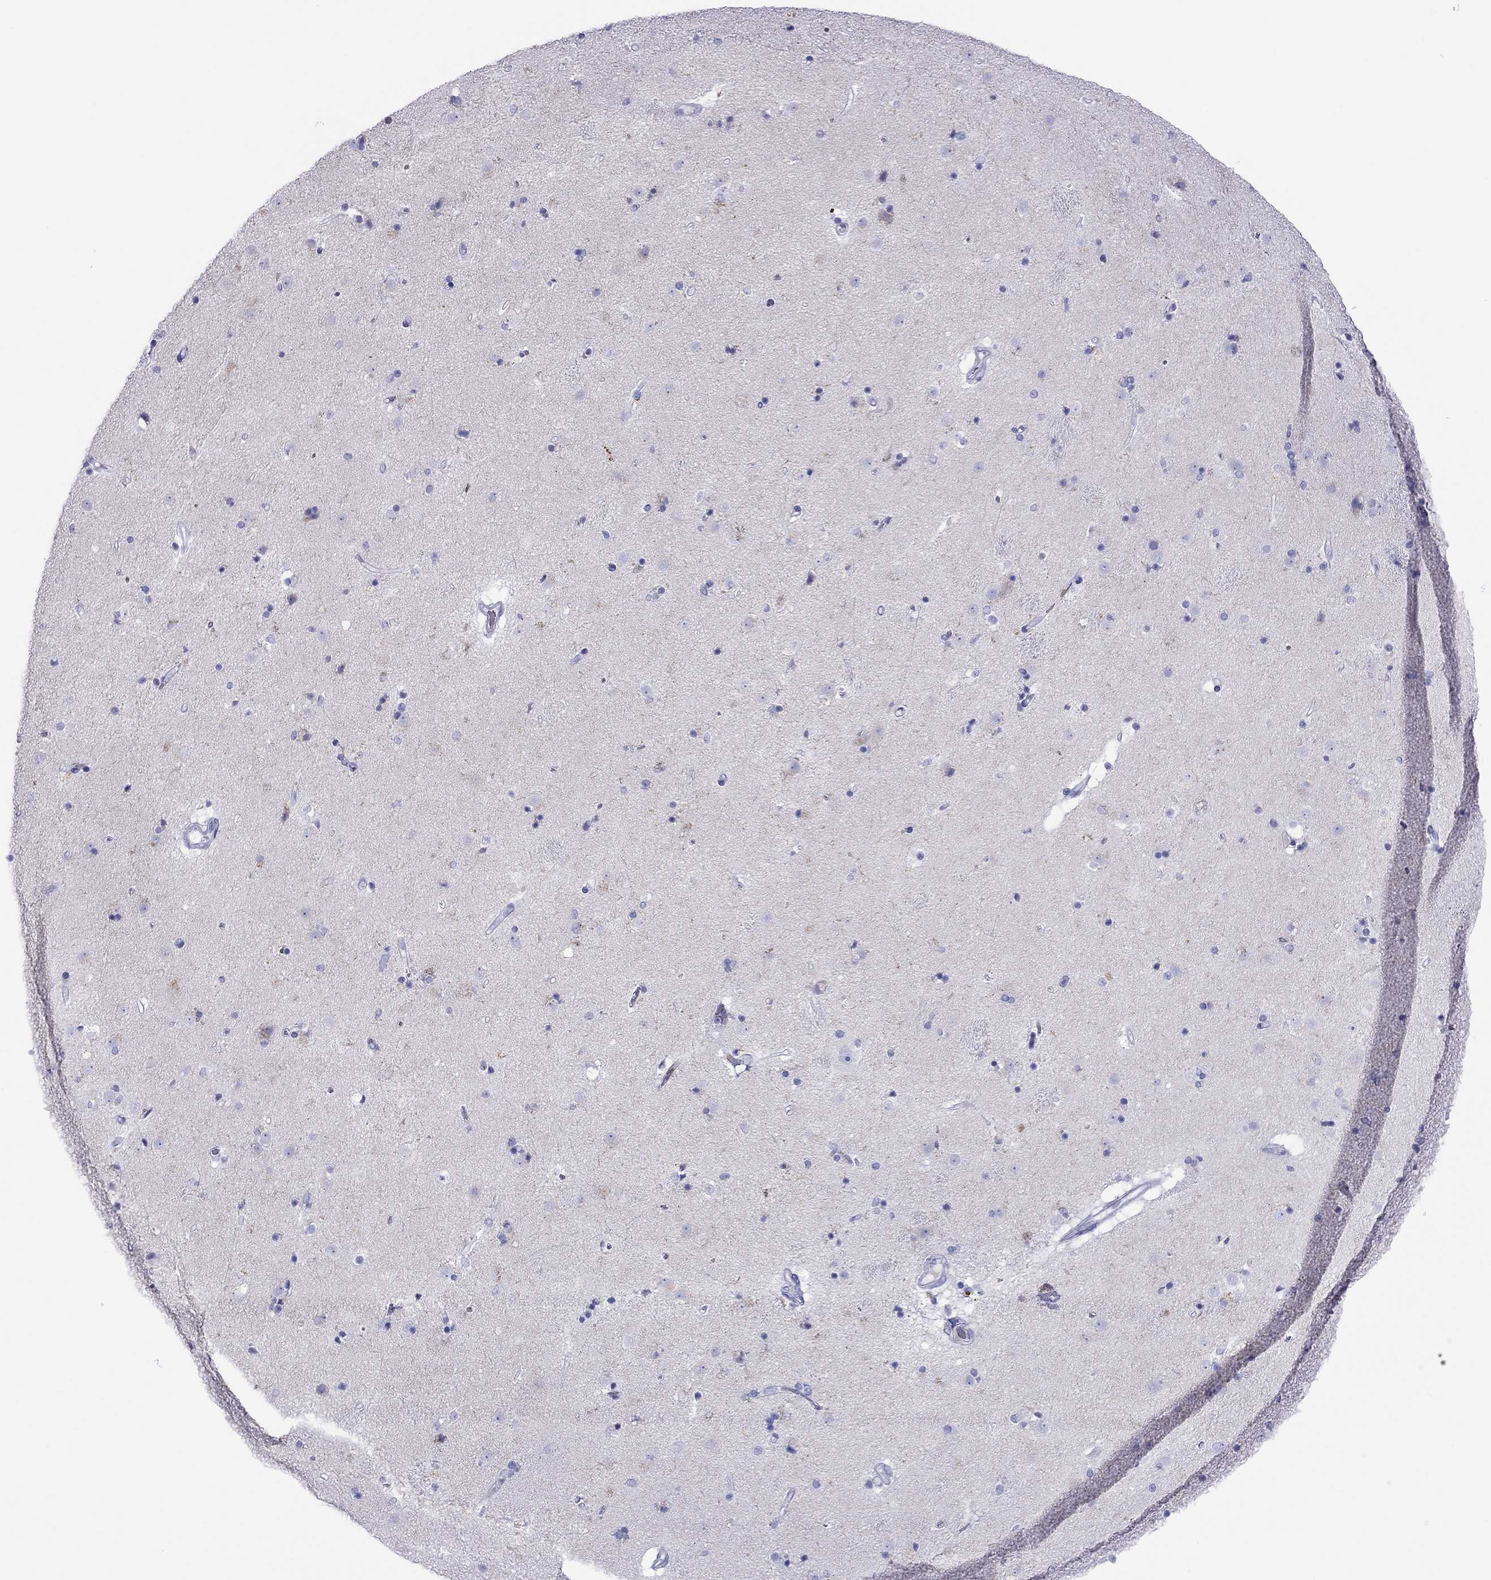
{"staining": {"intensity": "negative", "quantity": "none", "location": "none"}, "tissue": "caudate", "cell_type": "Glial cells", "image_type": "normal", "snomed": [{"axis": "morphology", "description": "Normal tissue, NOS"}, {"axis": "topography", "description": "Lateral ventricle wall"}], "caption": "High magnification brightfield microscopy of normal caudate stained with DAB (3,3'-diaminobenzidine) (brown) and counterstained with hematoxylin (blue): glial cells show no significant staining. (Stains: DAB IHC with hematoxylin counter stain, Microscopy: brightfield microscopy at high magnification).", "gene": "PTPRN", "patient": {"sex": "male", "age": 54}}